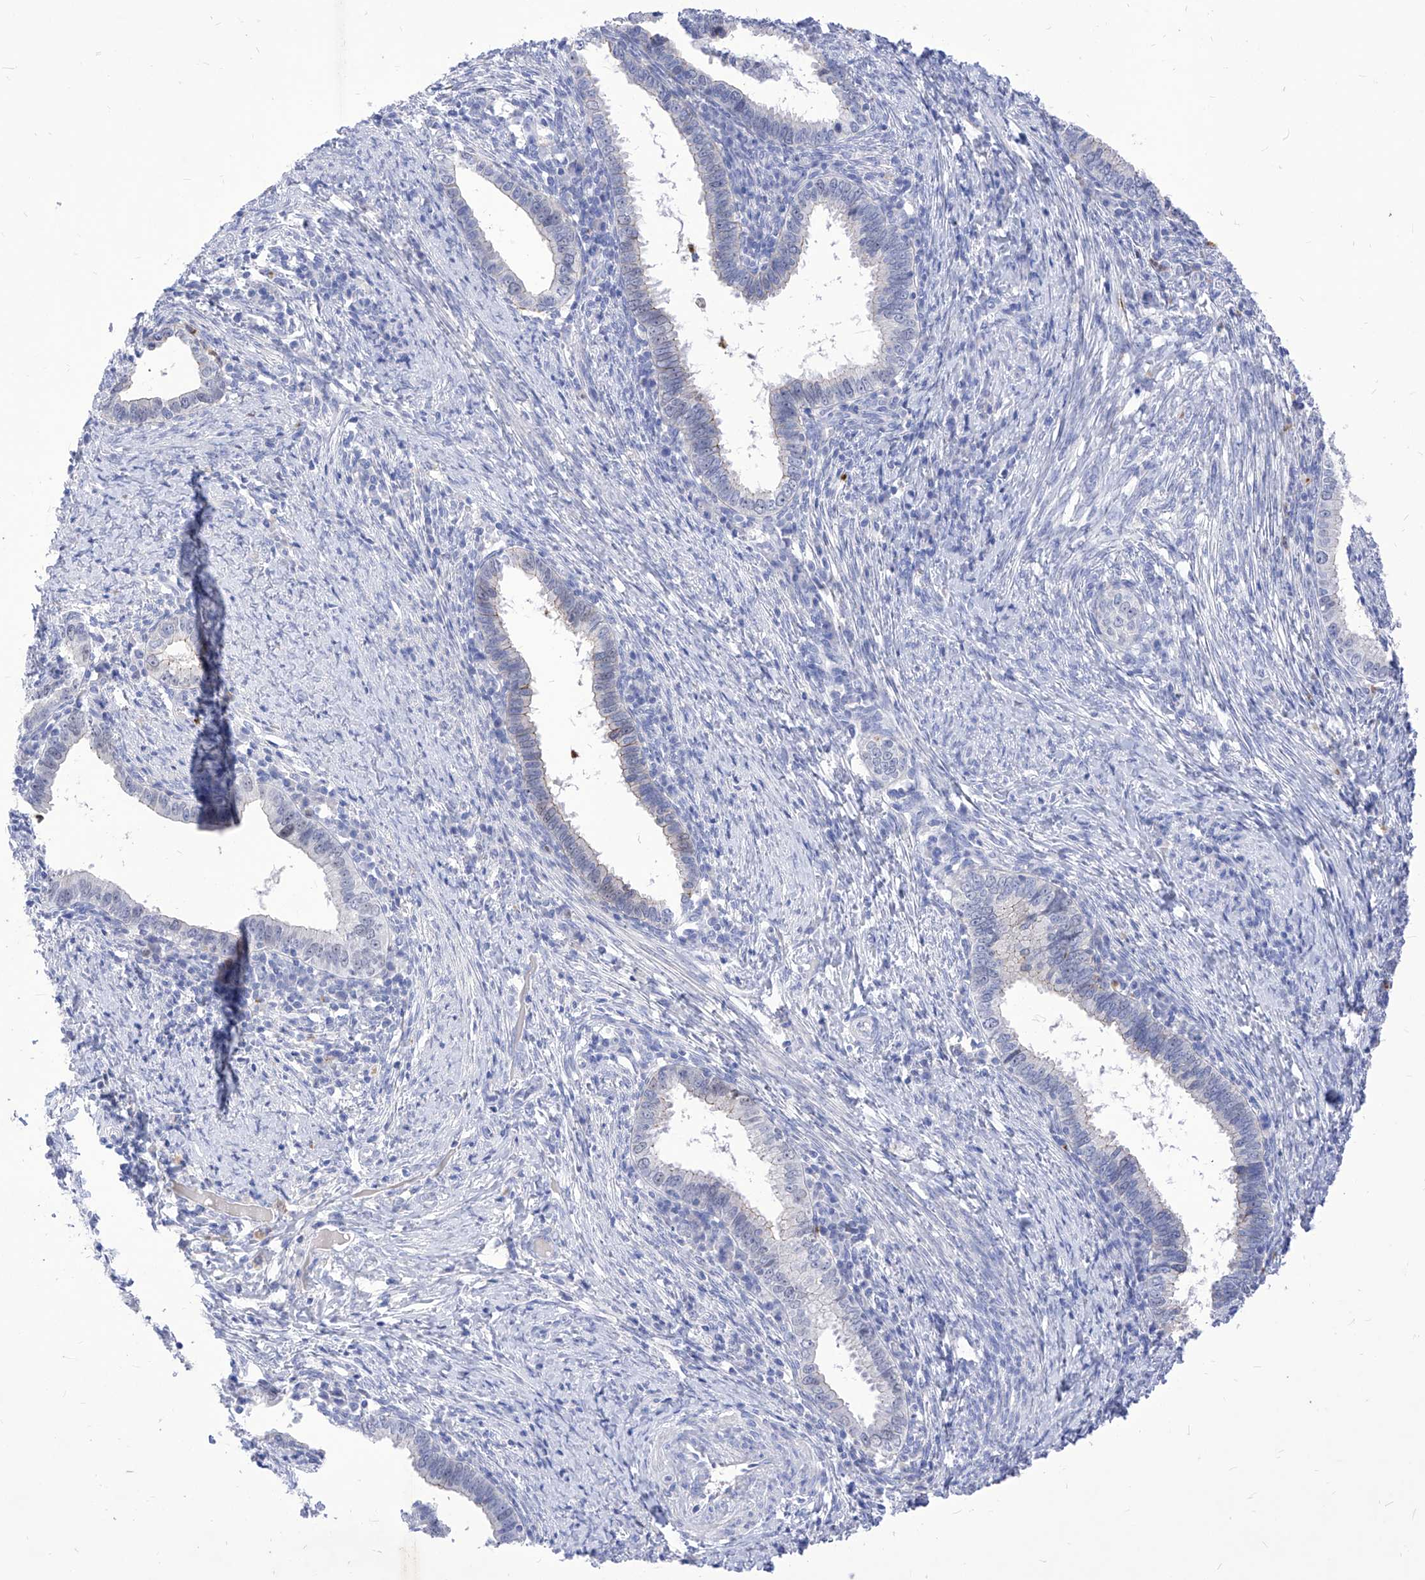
{"staining": {"intensity": "negative", "quantity": "none", "location": "none"}, "tissue": "cervical cancer", "cell_type": "Tumor cells", "image_type": "cancer", "snomed": [{"axis": "morphology", "description": "Adenocarcinoma, NOS"}, {"axis": "topography", "description": "Cervix"}], "caption": "The immunohistochemistry micrograph has no significant positivity in tumor cells of cervical cancer tissue.", "gene": "VAX1", "patient": {"sex": "female", "age": 36}}